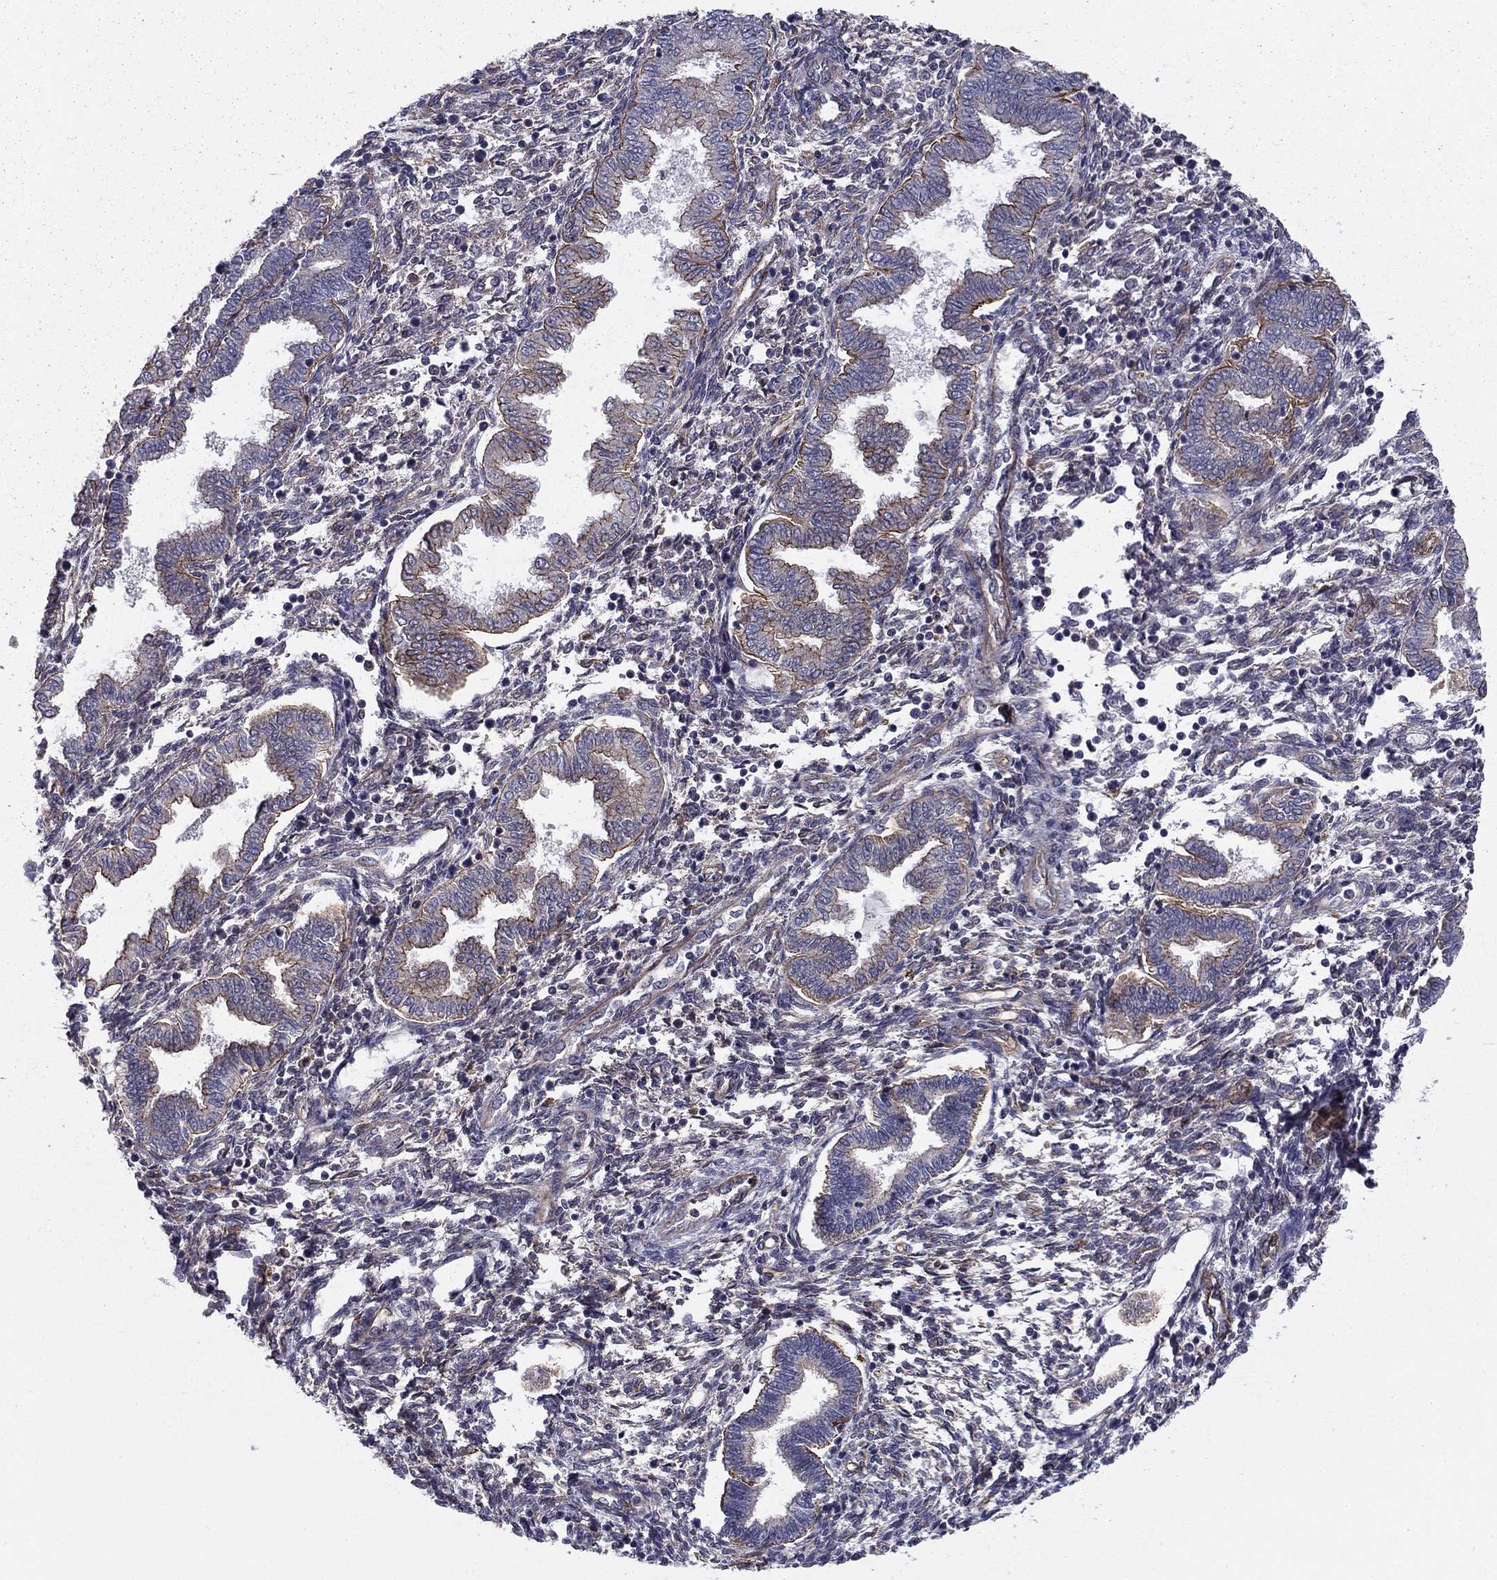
{"staining": {"intensity": "weak", "quantity": "25%-75%", "location": "cytoplasmic/membranous"}, "tissue": "endometrium", "cell_type": "Cells in endometrial stroma", "image_type": "normal", "snomed": [{"axis": "morphology", "description": "Normal tissue, NOS"}, {"axis": "topography", "description": "Endometrium"}], "caption": "Cells in endometrial stroma show low levels of weak cytoplasmic/membranous expression in about 25%-75% of cells in normal human endometrium.", "gene": "SHMT1", "patient": {"sex": "female", "age": 42}}